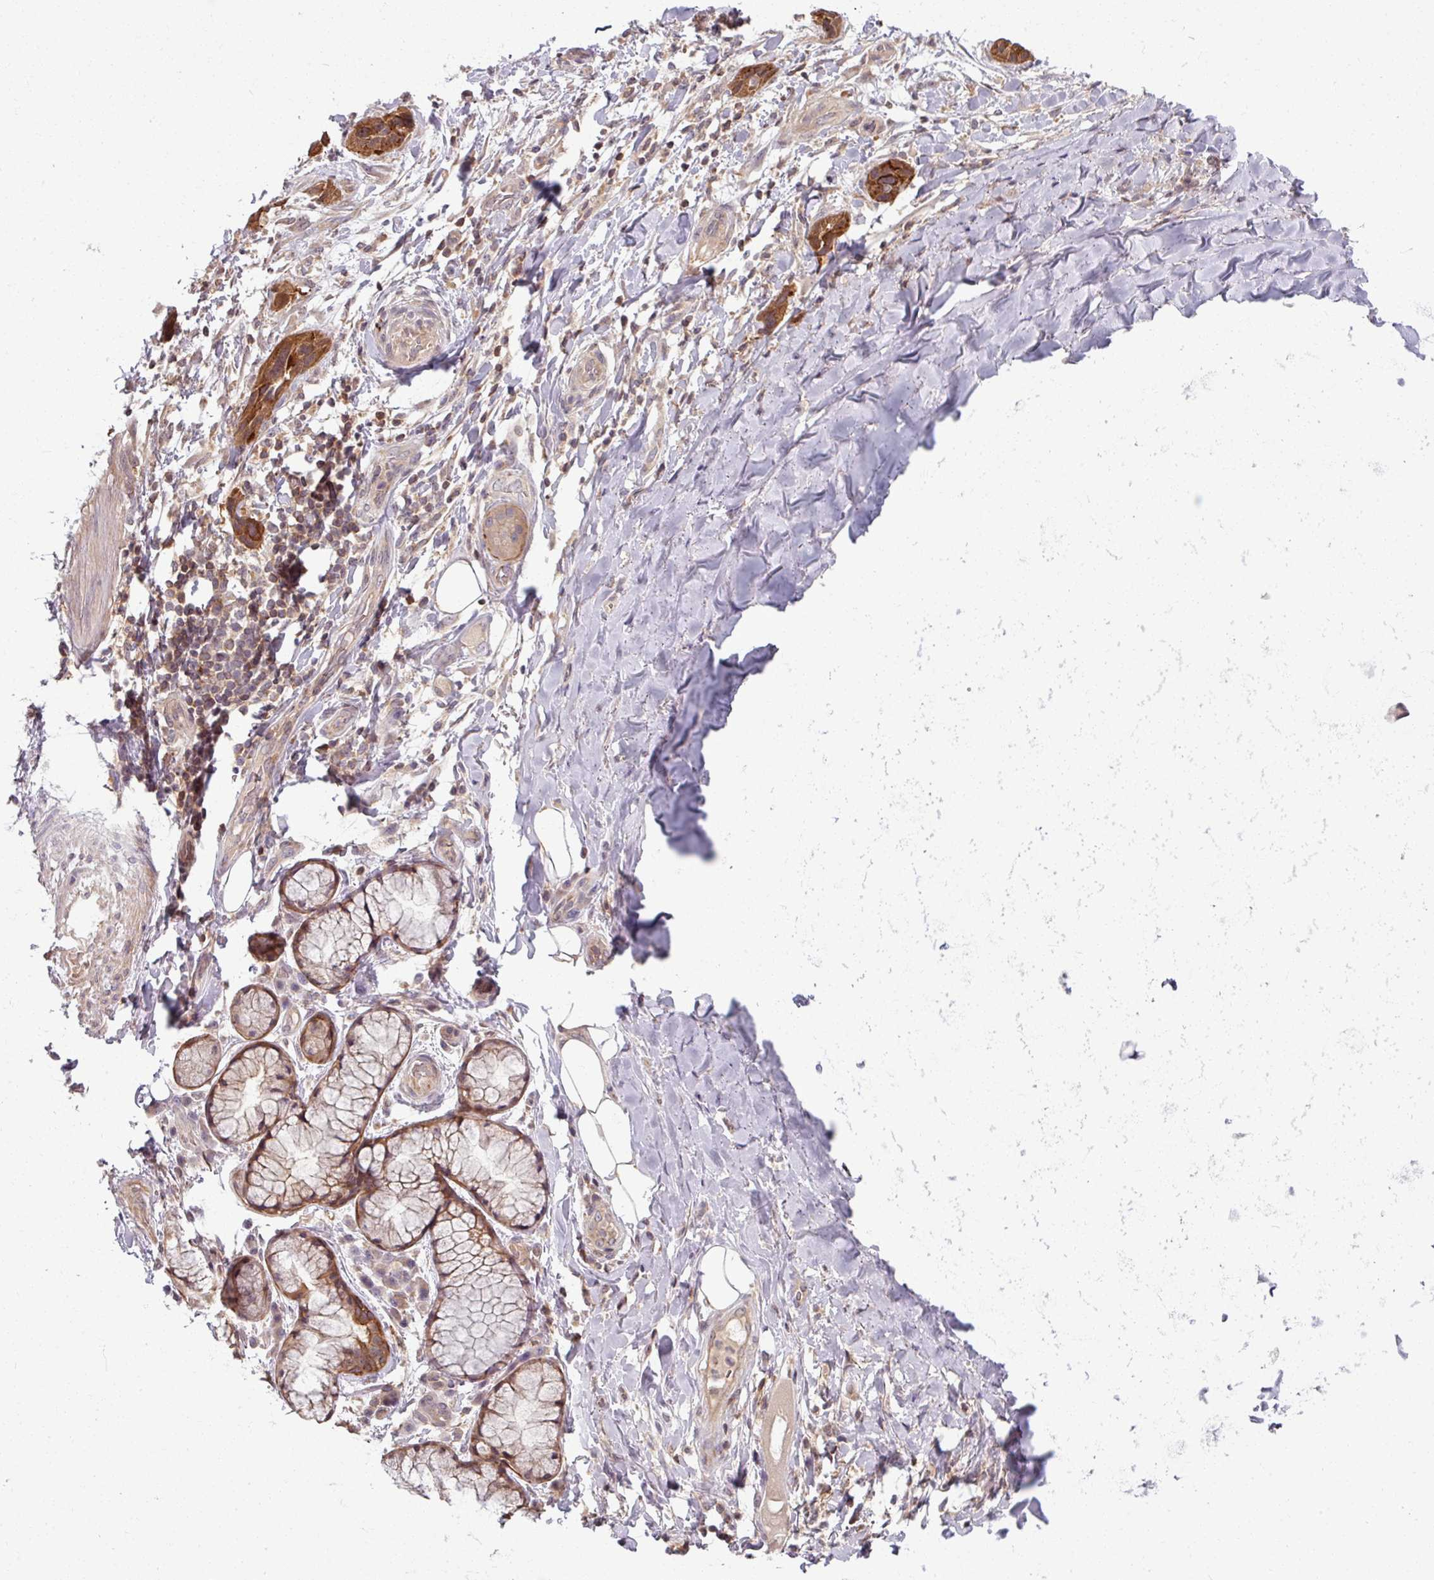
{"staining": {"intensity": "negative", "quantity": "none", "location": "none"}, "tissue": "adipose tissue", "cell_type": "Adipocytes", "image_type": "normal", "snomed": [{"axis": "morphology", "description": "Normal tissue, NOS"}, {"axis": "morphology", "description": "Squamous cell carcinoma, NOS"}, {"axis": "topography", "description": "Bronchus"}, {"axis": "topography", "description": "Lung"}], "caption": "Immunohistochemical staining of benign human adipose tissue displays no significant expression in adipocytes.", "gene": "TUSC3", "patient": {"sex": "female", "age": 70}}